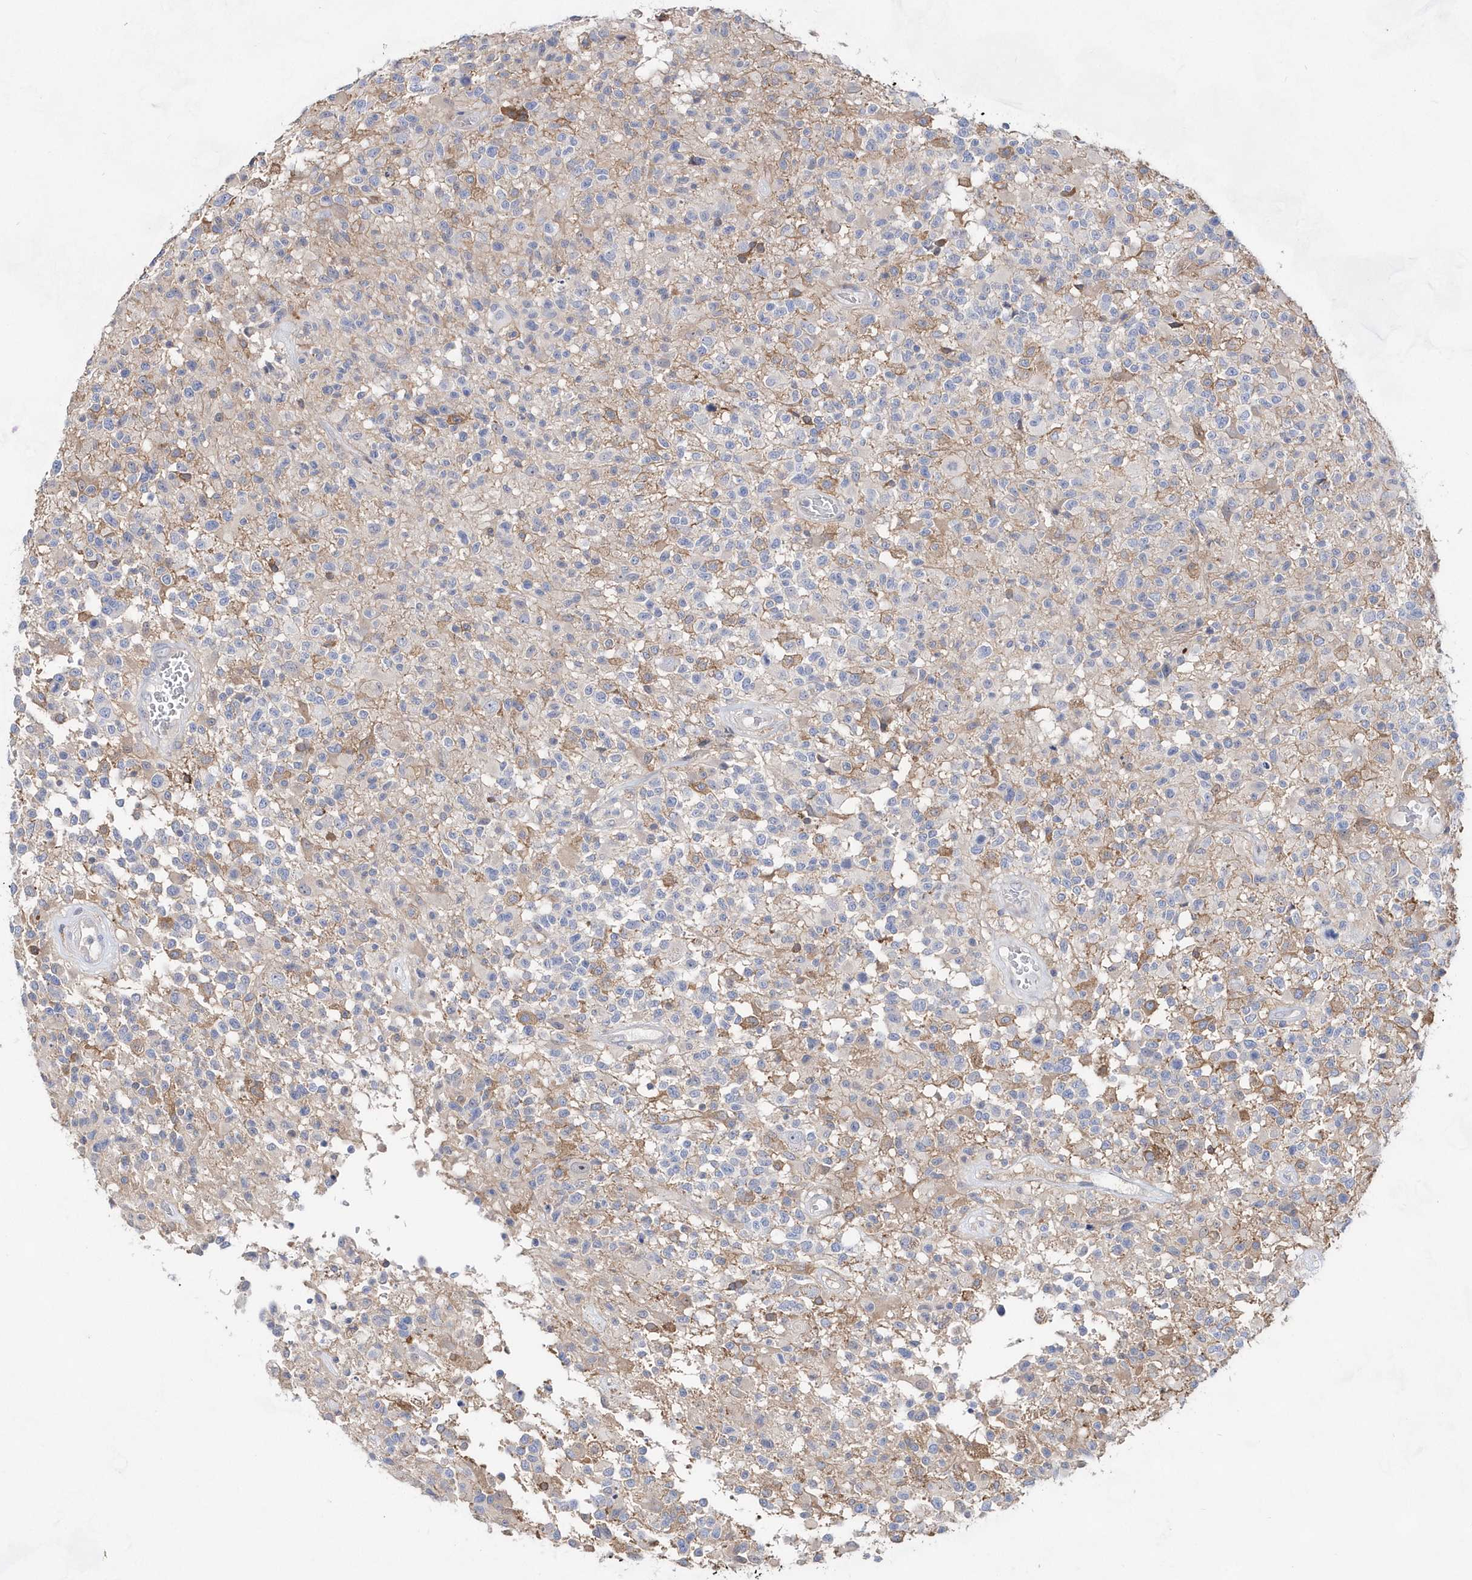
{"staining": {"intensity": "negative", "quantity": "none", "location": "none"}, "tissue": "glioma", "cell_type": "Tumor cells", "image_type": "cancer", "snomed": [{"axis": "morphology", "description": "Glioma, malignant, High grade"}, {"axis": "morphology", "description": "Glioblastoma, NOS"}, {"axis": "topography", "description": "Brain"}], "caption": "High magnification brightfield microscopy of glioma stained with DAB (3,3'-diaminobenzidine) (brown) and counterstained with hematoxylin (blue): tumor cells show no significant staining.", "gene": "BDH2", "patient": {"sex": "male", "age": 60}}